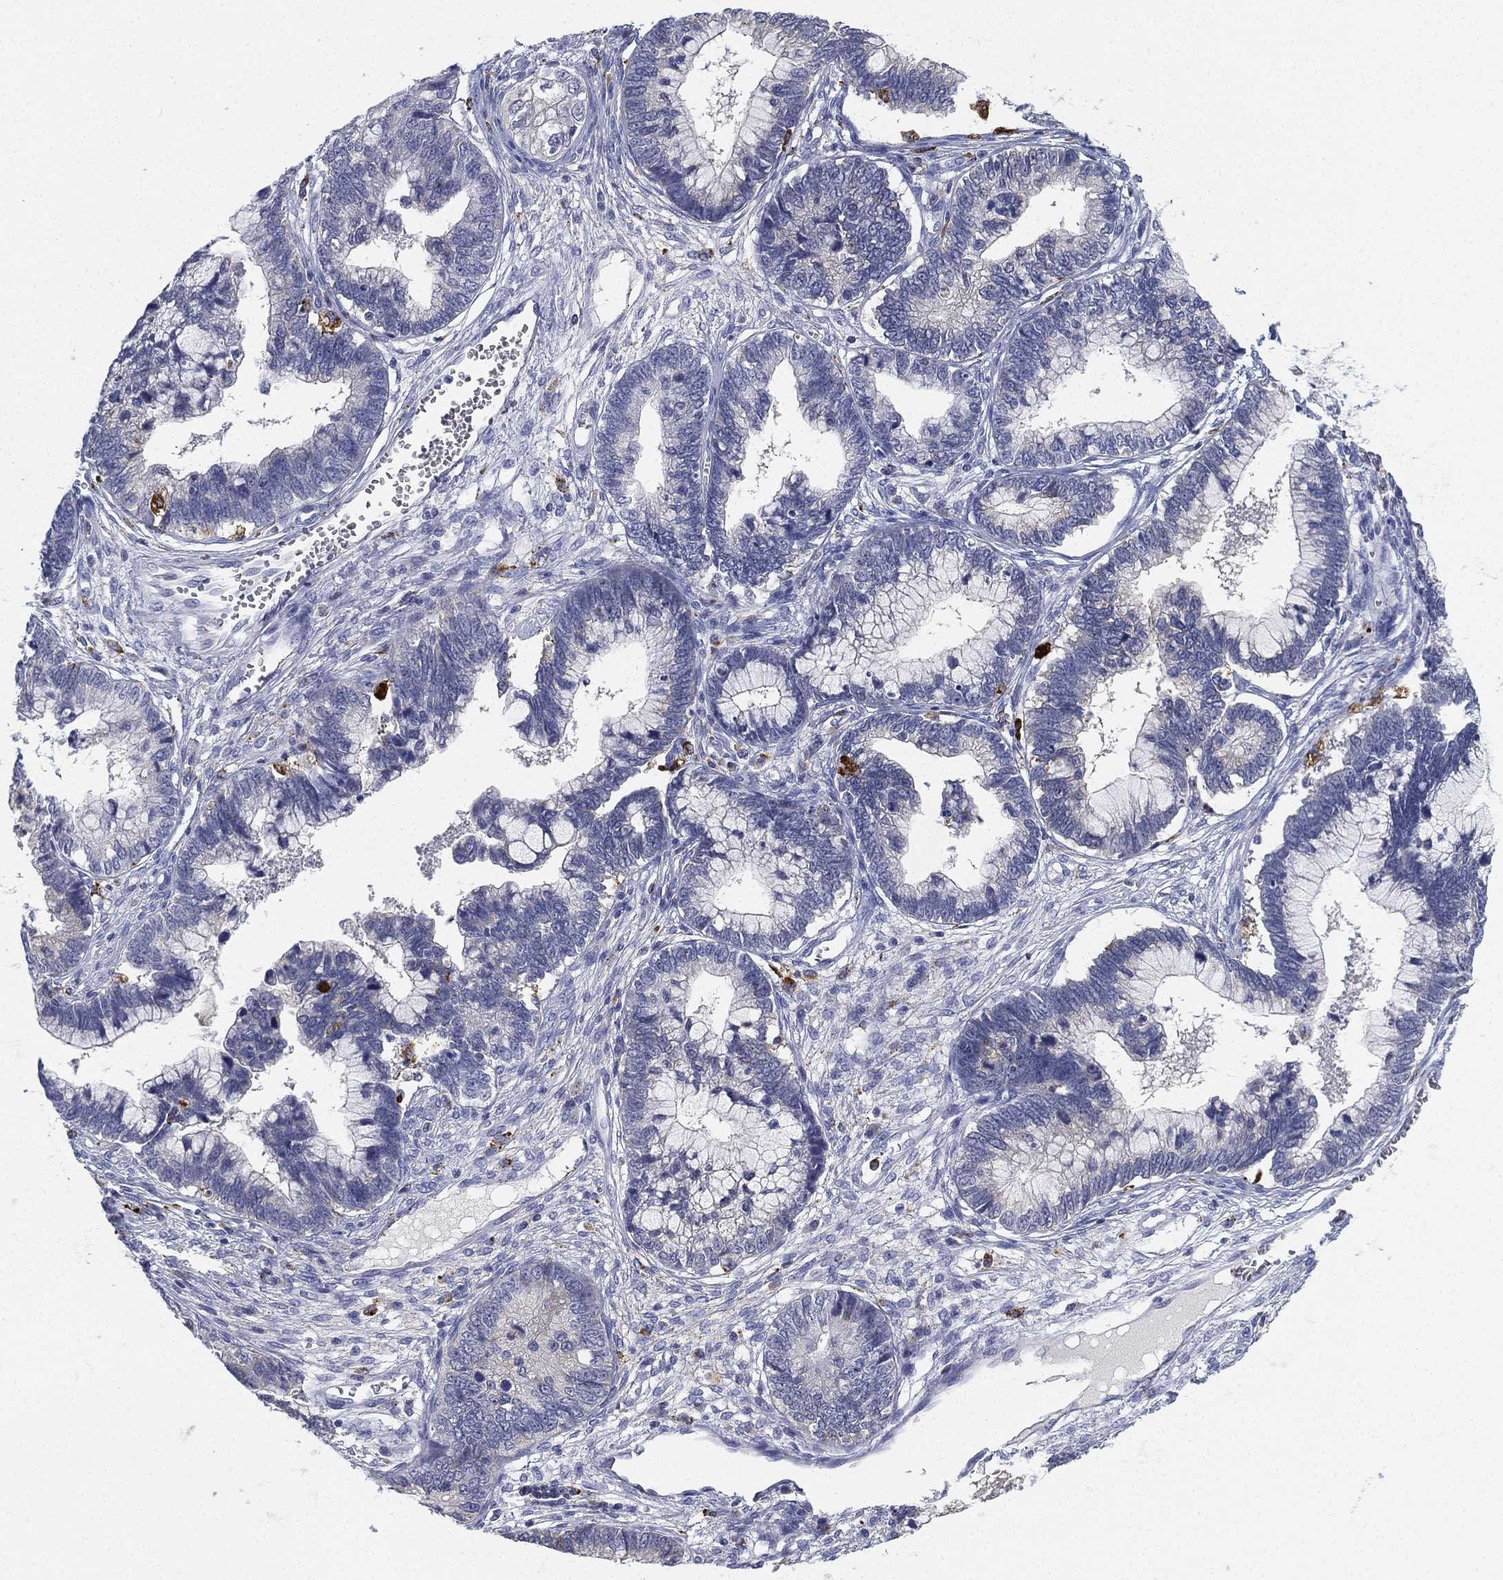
{"staining": {"intensity": "negative", "quantity": "none", "location": "none"}, "tissue": "cervical cancer", "cell_type": "Tumor cells", "image_type": "cancer", "snomed": [{"axis": "morphology", "description": "Adenocarcinoma, NOS"}, {"axis": "topography", "description": "Cervix"}], "caption": "Tumor cells show no significant staining in adenocarcinoma (cervical).", "gene": "NPC2", "patient": {"sex": "female", "age": 44}}